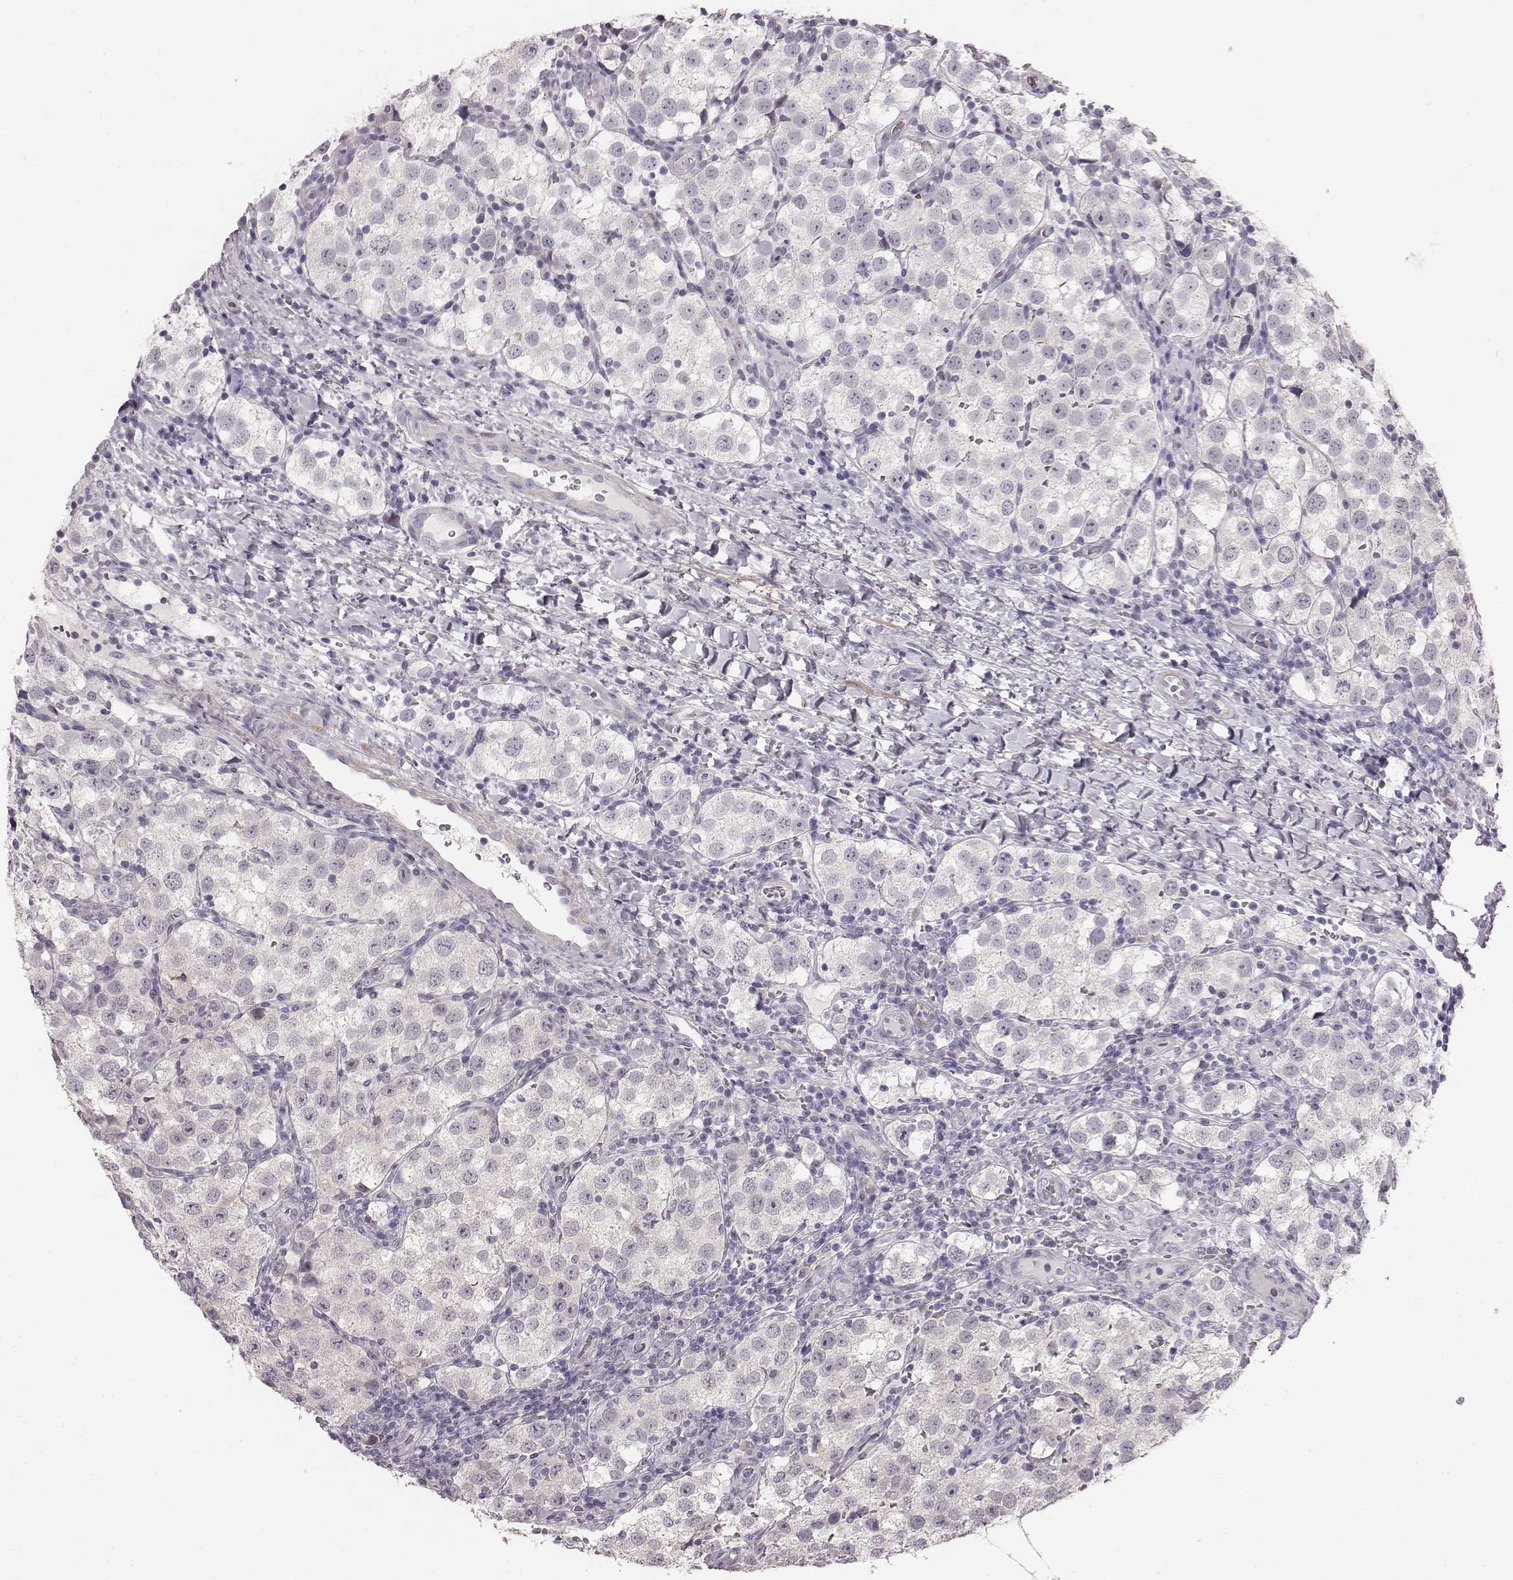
{"staining": {"intensity": "negative", "quantity": "none", "location": "none"}, "tissue": "testis cancer", "cell_type": "Tumor cells", "image_type": "cancer", "snomed": [{"axis": "morphology", "description": "Seminoma, NOS"}, {"axis": "topography", "description": "Testis"}], "caption": "Immunohistochemistry histopathology image of human testis seminoma stained for a protein (brown), which shows no positivity in tumor cells.", "gene": "CRISP1", "patient": {"sex": "male", "age": 37}}